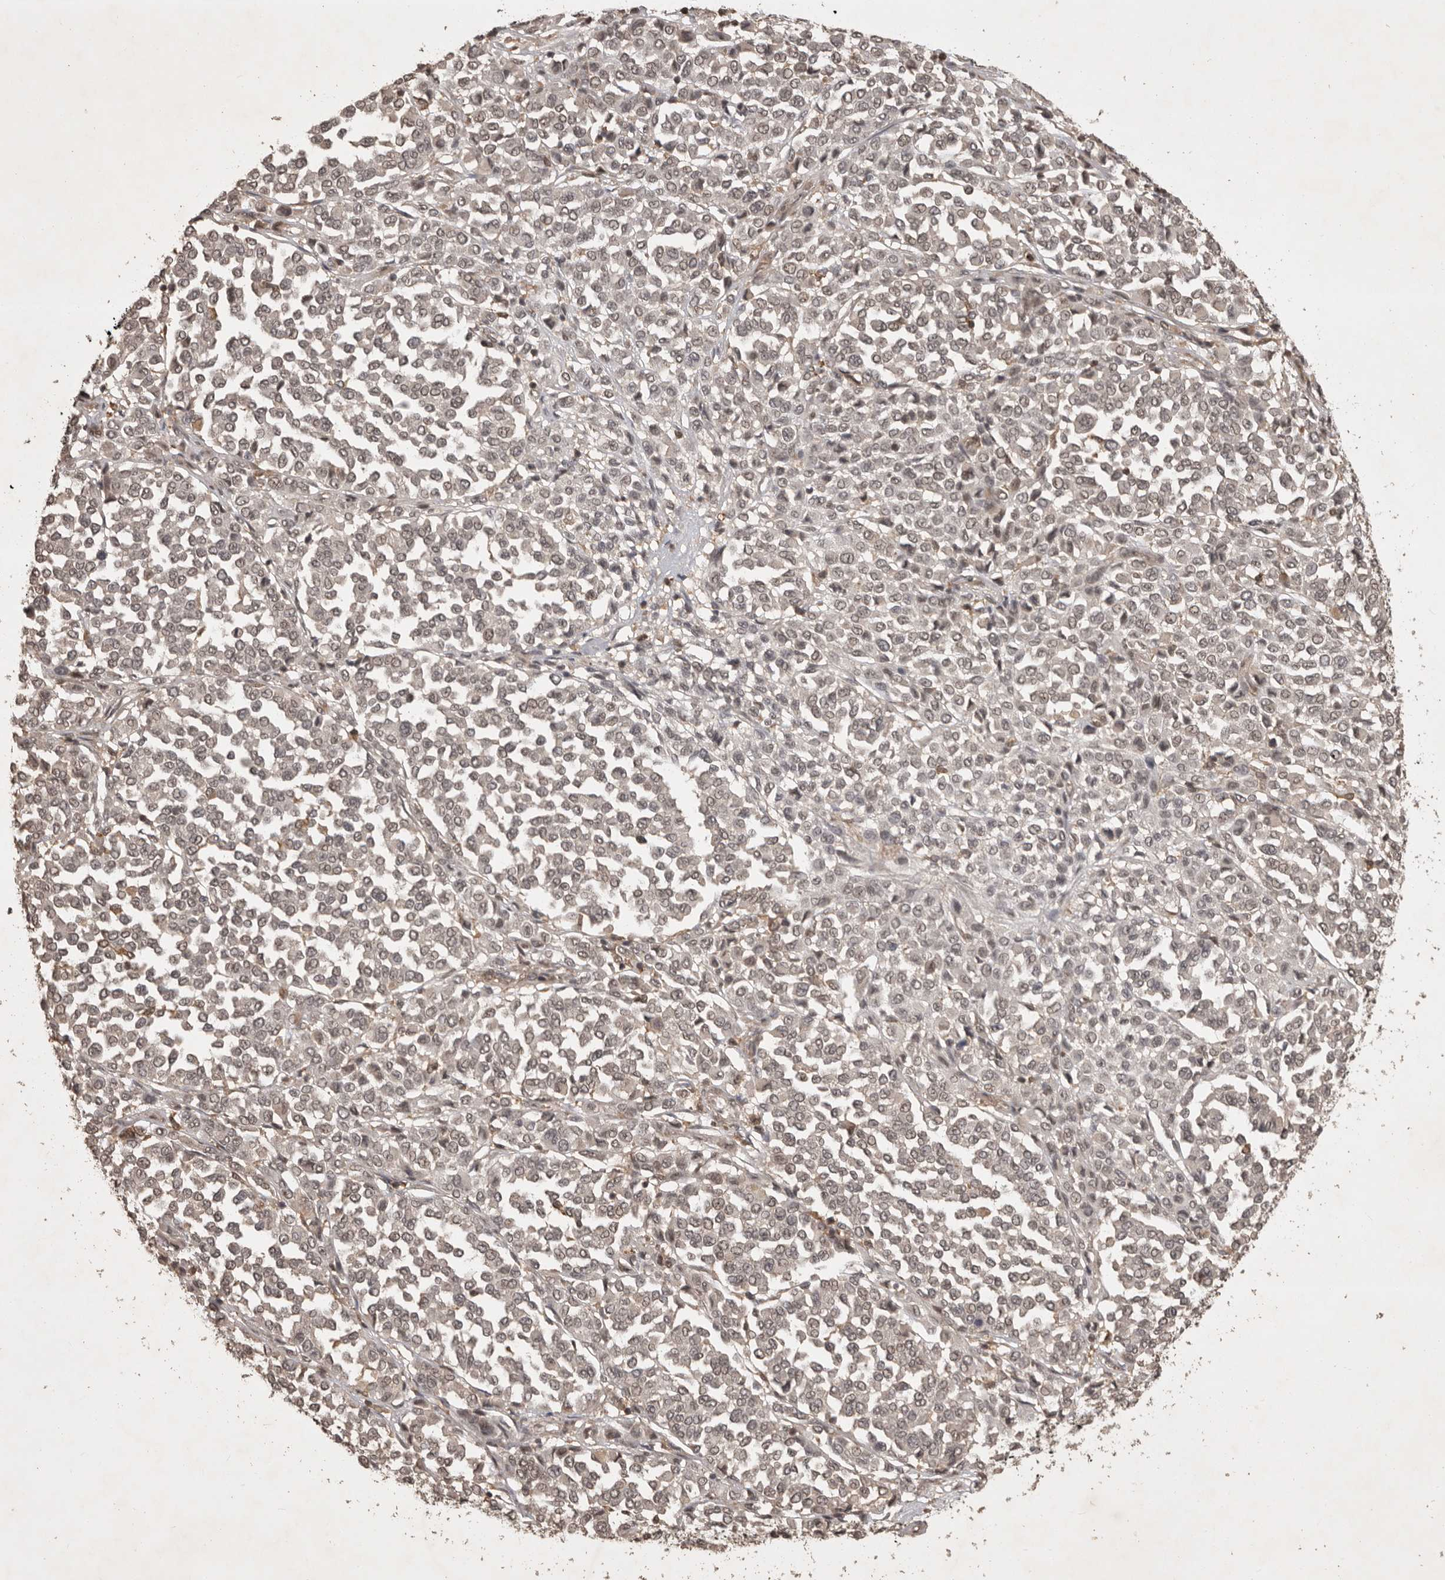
{"staining": {"intensity": "weak", "quantity": ">75%", "location": "nuclear"}, "tissue": "melanoma", "cell_type": "Tumor cells", "image_type": "cancer", "snomed": [{"axis": "morphology", "description": "Malignant melanoma, Metastatic site"}, {"axis": "topography", "description": "Pancreas"}], "caption": "Melanoma stained with DAB (3,3'-diaminobenzidine) immunohistochemistry reveals low levels of weak nuclear positivity in about >75% of tumor cells. (DAB (3,3'-diaminobenzidine) IHC, brown staining for protein, blue staining for nuclei).", "gene": "CBLL1", "patient": {"sex": "female", "age": 30}}